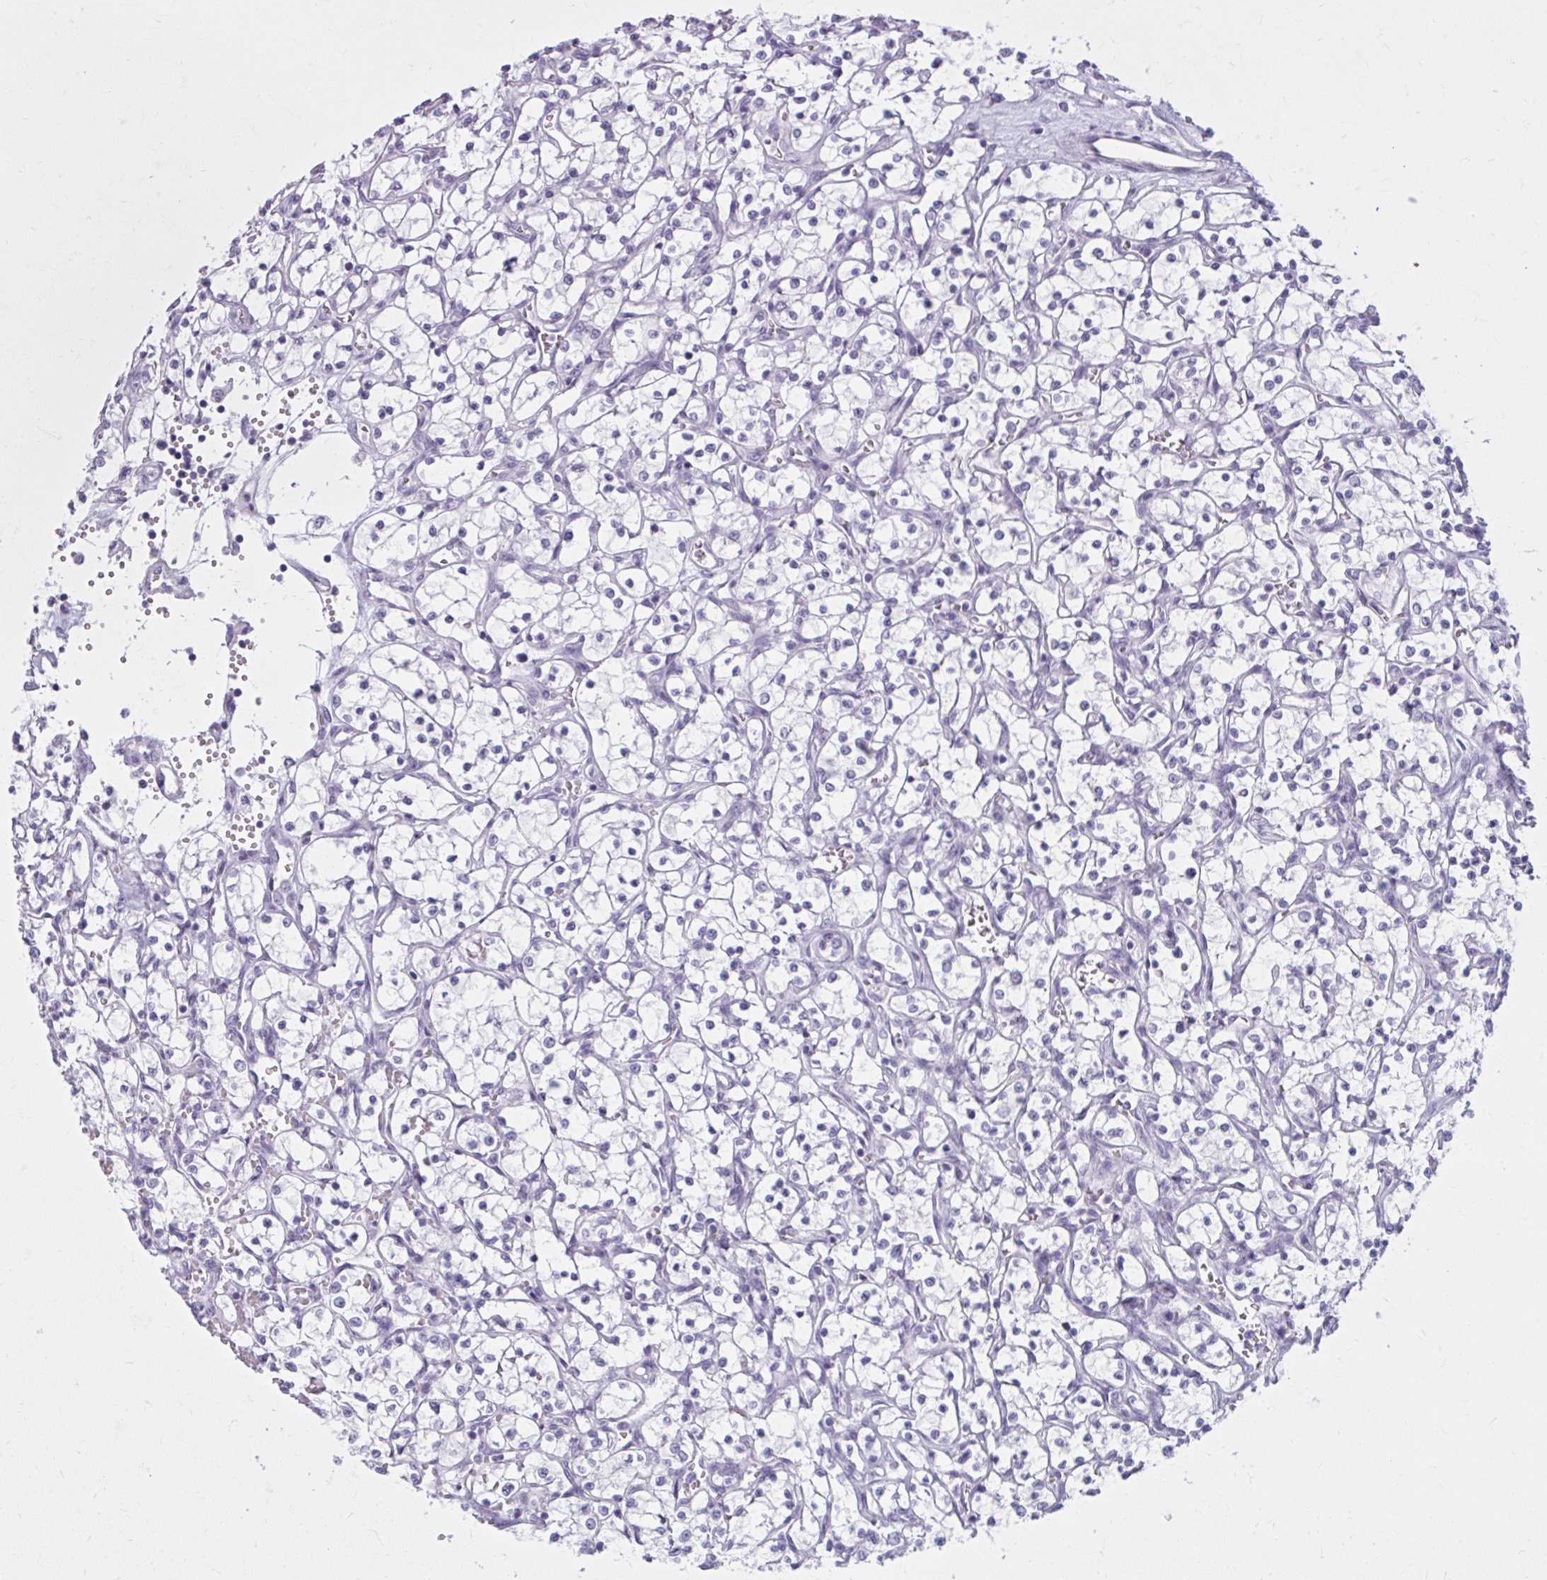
{"staining": {"intensity": "negative", "quantity": "none", "location": "none"}, "tissue": "renal cancer", "cell_type": "Tumor cells", "image_type": "cancer", "snomed": [{"axis": "morphology", "description": "Adenocarcinoma, NOS"}, {"axis": "topography", "description": "Kidney"}], "caption": "This is a photomicrograph of immunohistochemistry staining of renal adenocarcinoma, which shows no expression in tumor cells. (Immunohistochemistry (ihc), brightfield microscopy, high magnification).", "gene": "OR4B1", "patient": {"sex": "female", "age": 69}}